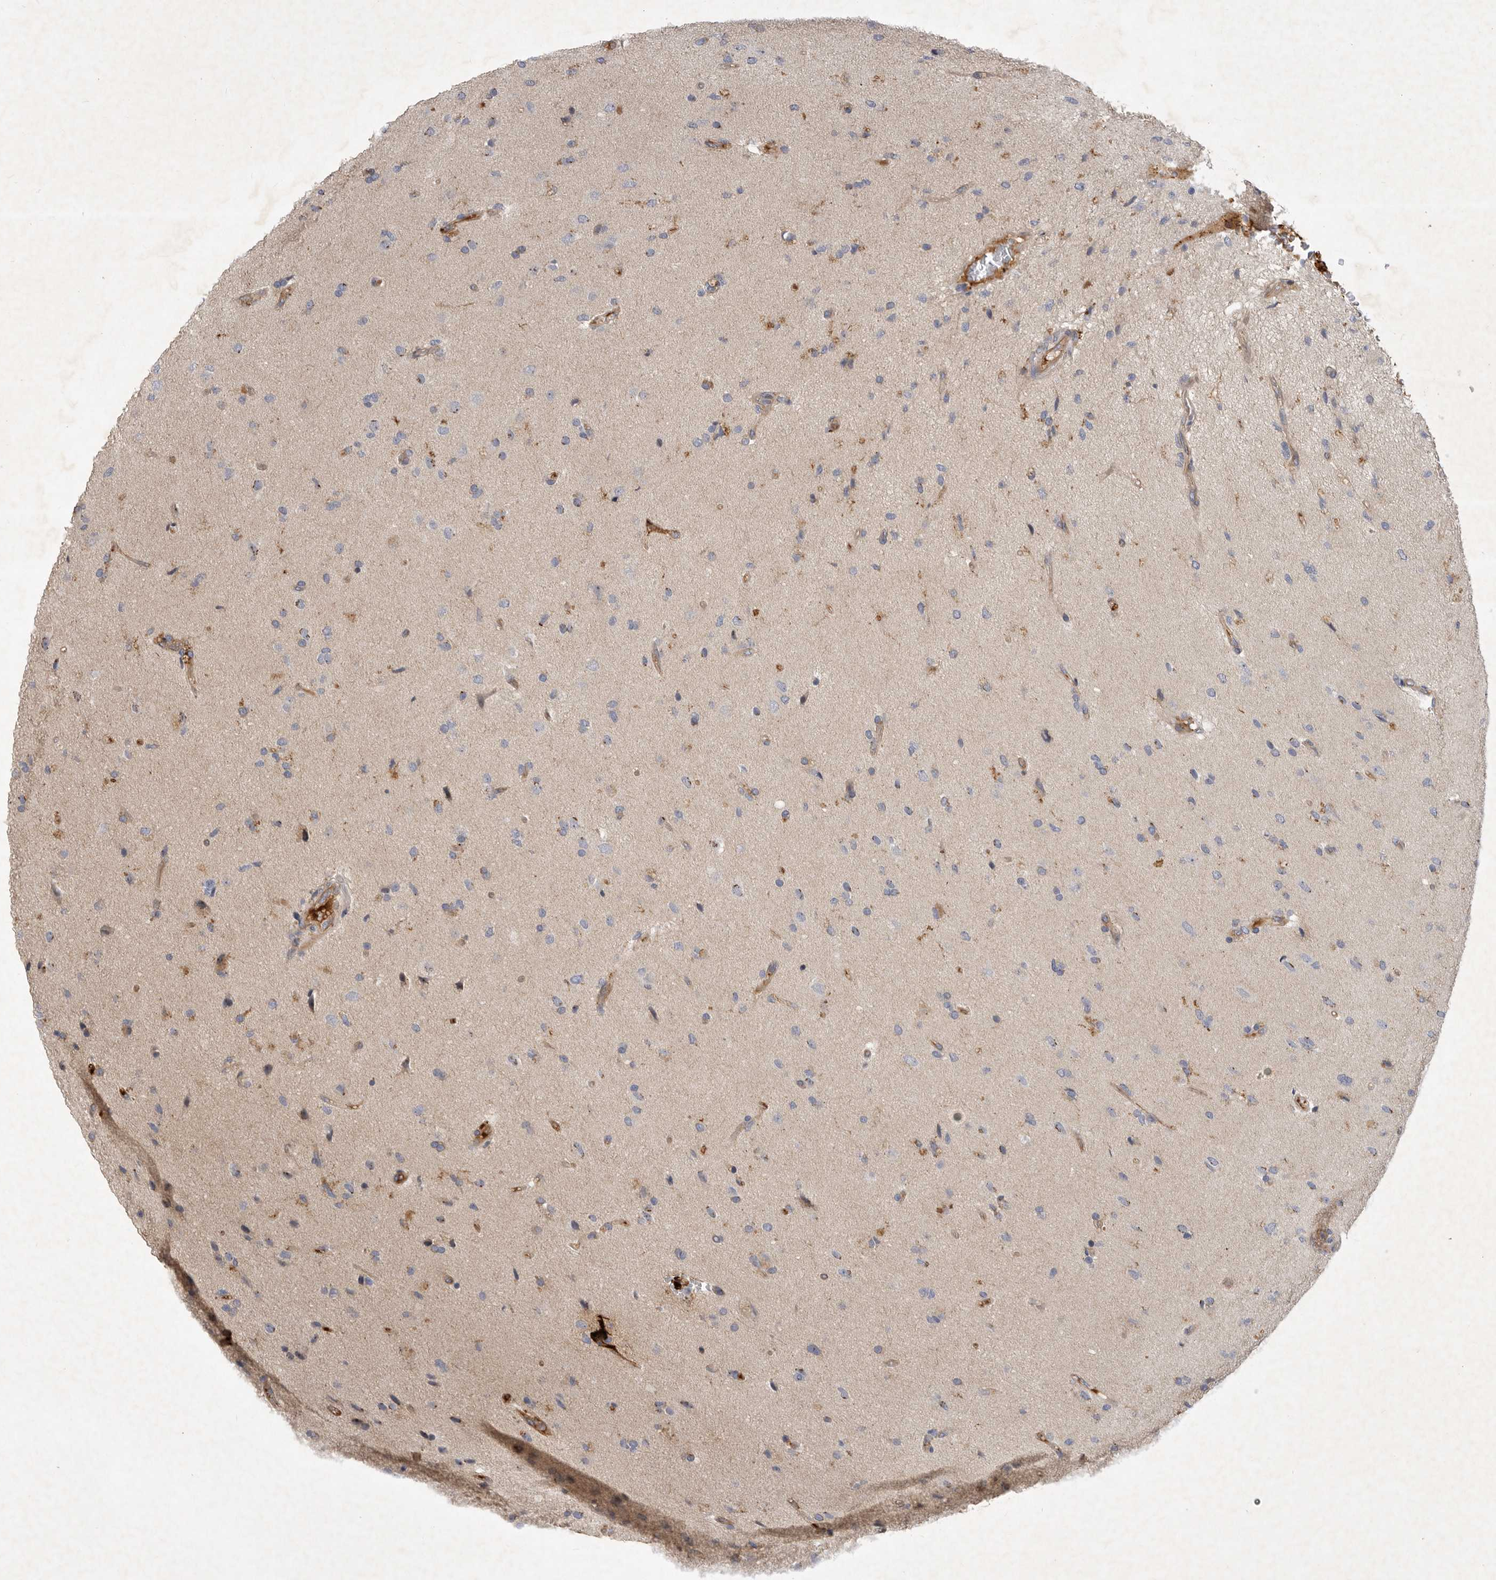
{"staining": {"intensity": "weak", "quantity": "<25%", "location": "cytoplasmic/membranous"}, "tissue": "glioma", "cell_type": "Tumor cells", "image_type": "cancer", "snomed": [{"axis": "morphology", "description": "Glioma, malignant, High grade"}, {"axis": "topography", "description": "Brain"}], "caption": "This is an immunohistochemistry photomicrograph of human high-grade glioma (malignant). There is no positivity in tumor cells.", "gene": "MLPH", "patient": {"sex": "male", "age": 72}}